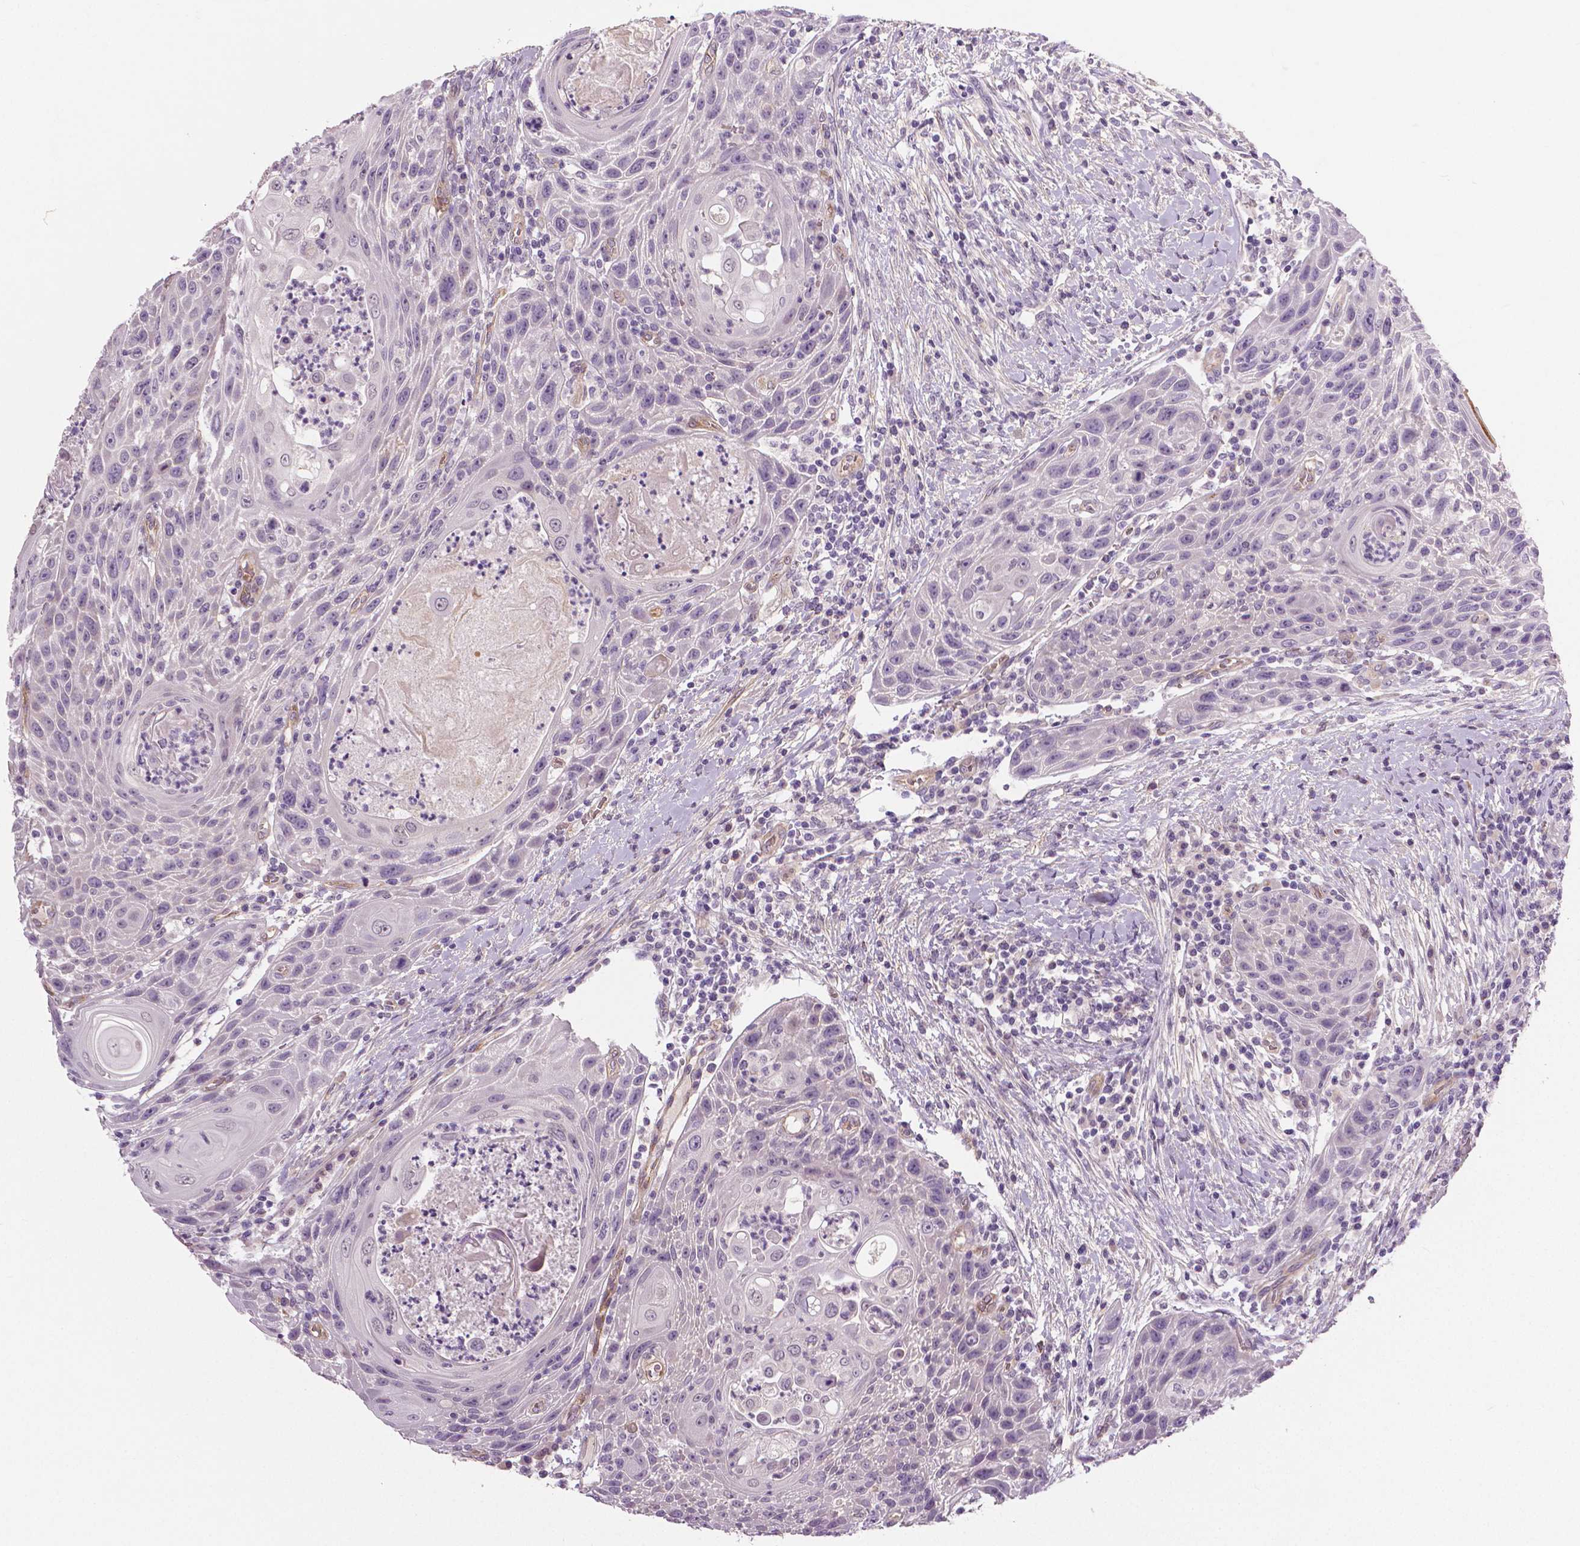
{"staining": {"intensity": "negative", "quantity": "none", "location": "none"}, "tissue": "head and neck cancer", "cell_type": "Tumor cells", "image_type": "cancer", "snomed": [{"axis": "morphology", "description": "Squamous cell carcinoma, NOS"}, {"axis": "topography", "description": "Head-Neck"}], "caption": "Tumor cells are negative for protein expression in human head and neck cancer.", "gene": "FLT1", "patient": {"sex": "male", "age": 69}}